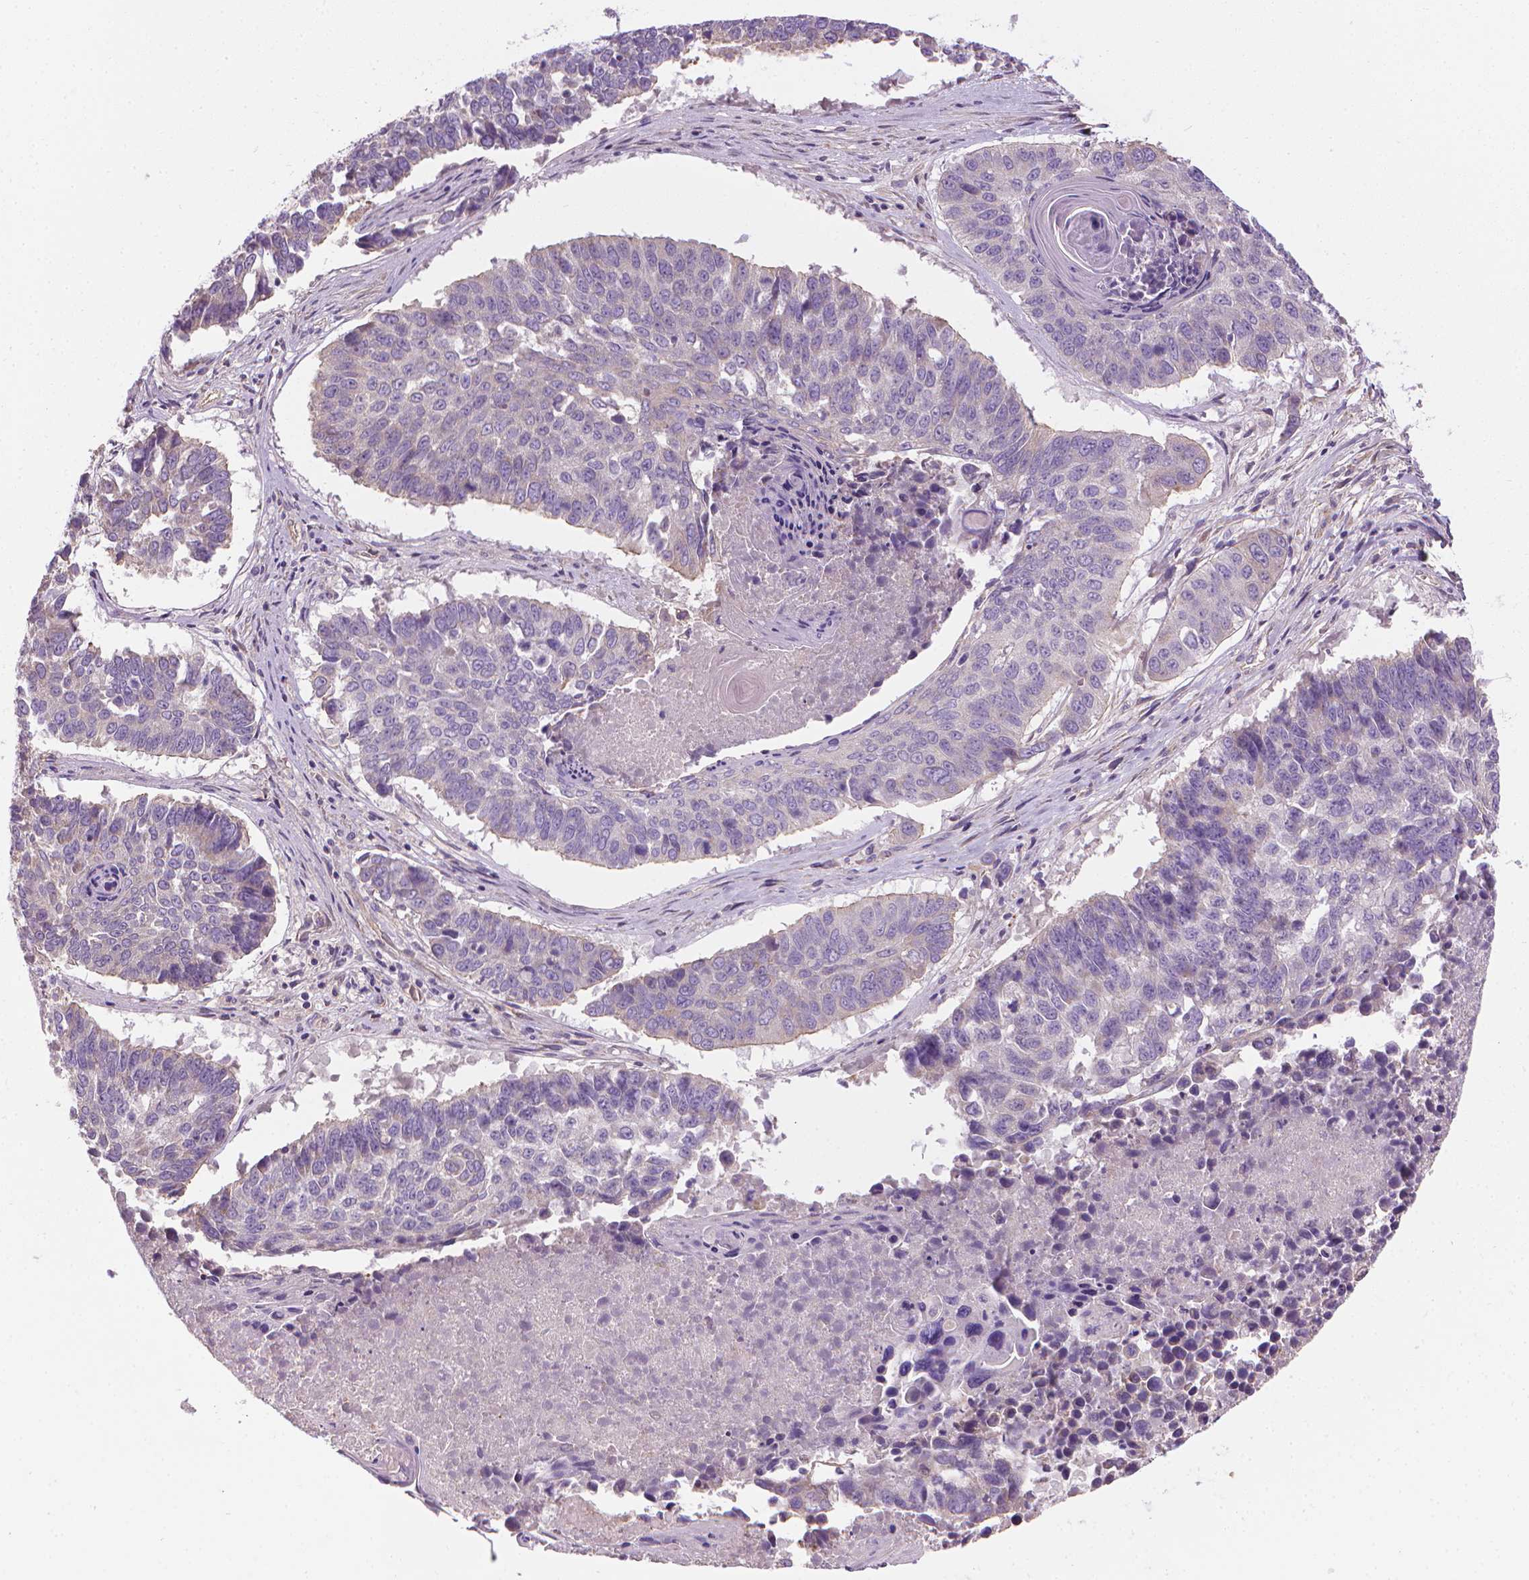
{"staining": {"intensity": "weak", "quantity": "<25%", "location": "cytoplasmic/membranous"}, "tissue": "lung cancer", "cell_type": "Tumor cells", "image_type": "cancer", "snomed": [{"axis": "morphology", "description": "Squamous cell carcinoma, NOS"}, {"axis": "topography", "description": "Lung"}], "caption": "Lung squamous cell carcinoma was stained to show a protein in brown. There is no significant positivity in tumor cells. (DAB (3,3'-diaminobenzidine) immunohistochemistry visualized using brightfield microscopy, high magnification).", "gene": "RIIAD1", "patient": {"sex": "male", "age": 73}}